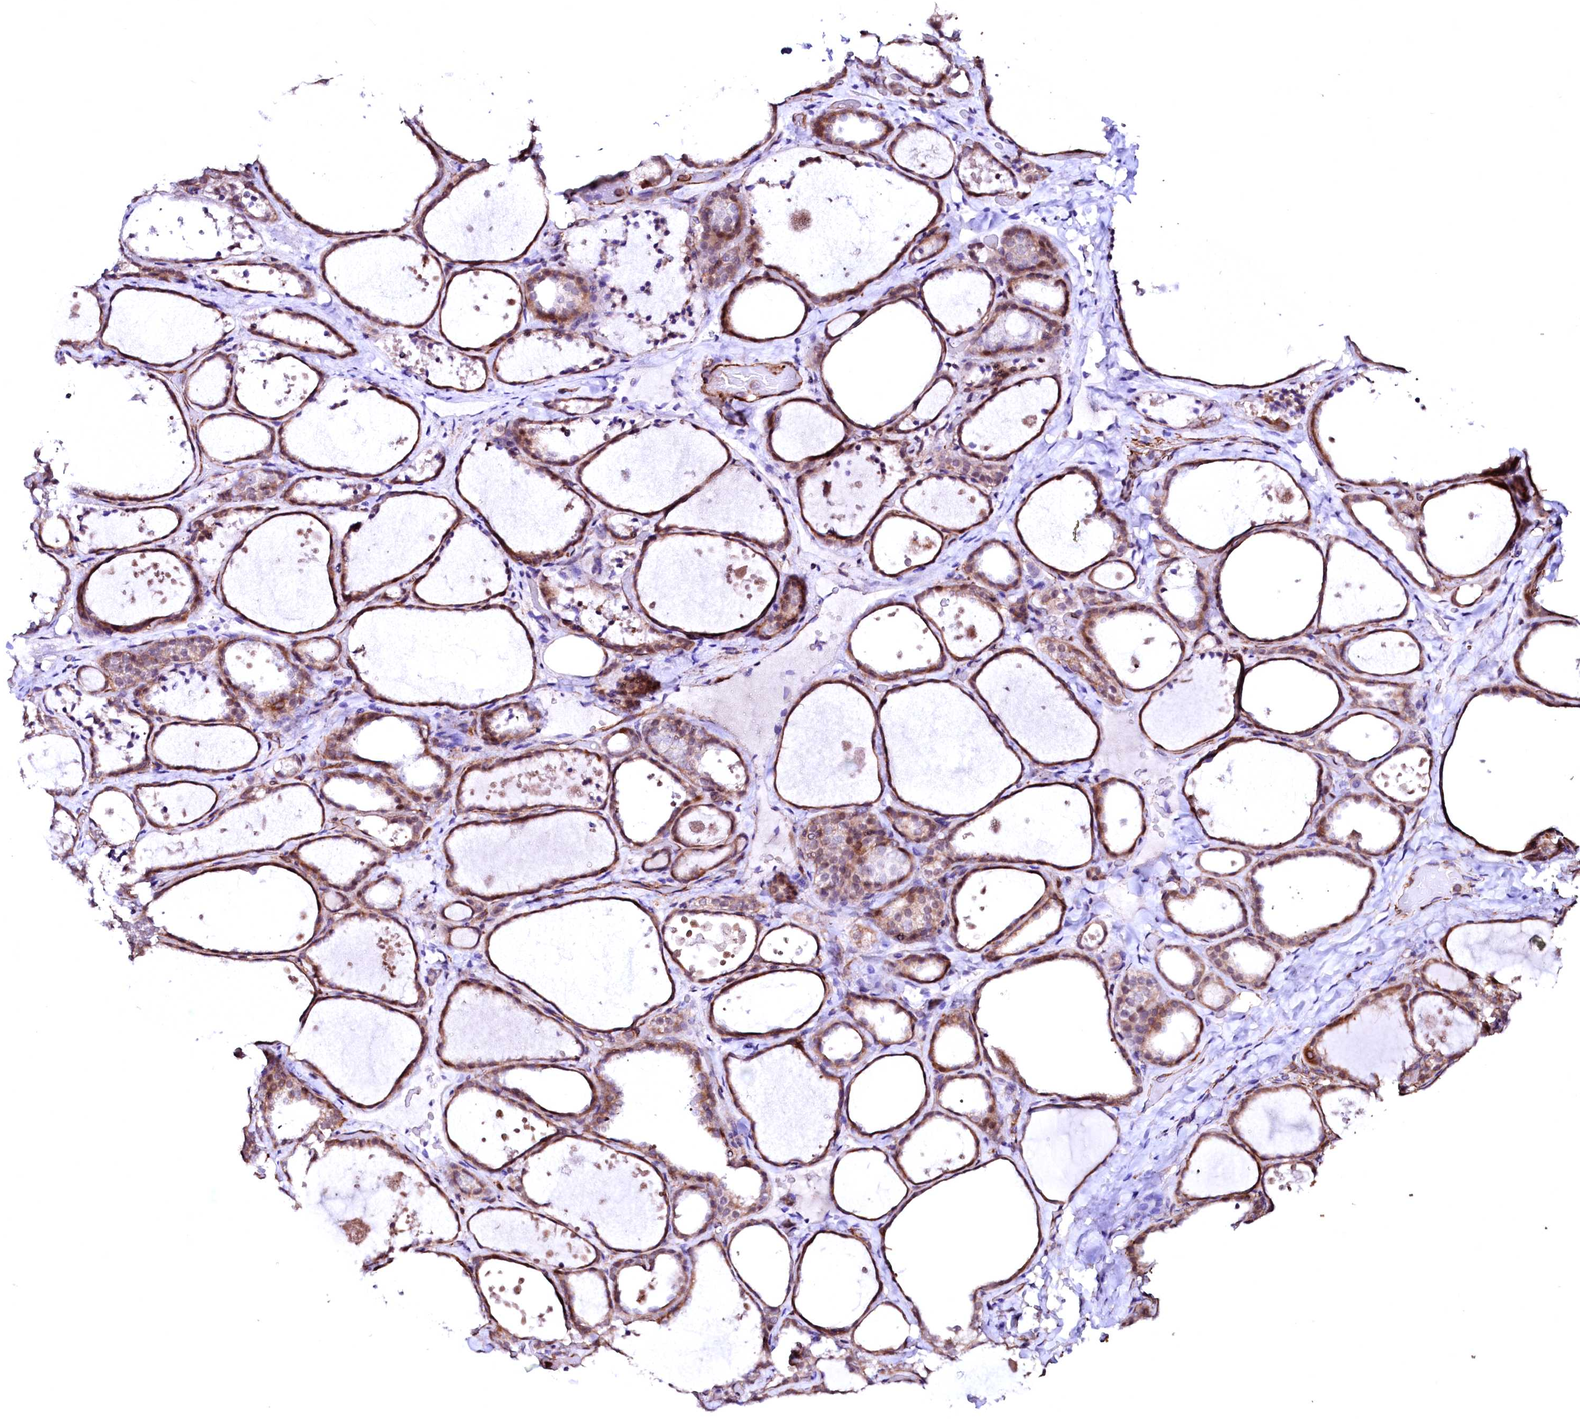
{"staining": {"intensity": "moderate", "quantity": ">75%", "location": "cytoplasmic/membranous"}, "tissue": "thyroid gland", "cell_type": "Glandular cells", "image_type": "normal", "snomed": [{"axis": "morphology", "description": "Normal tissue, NOS"}, {"axis": "topography", "description": "Thyroid gland"}], "caption": "High-power microscopy captured an immunohistochemistry histopathology image of benign thyroid gland, revealing moderate cytoplasmic/membranous positivity in about >75% of glandular cells.", "gene": "GPR176", "patient": {"sex": "female", "age": 44}}